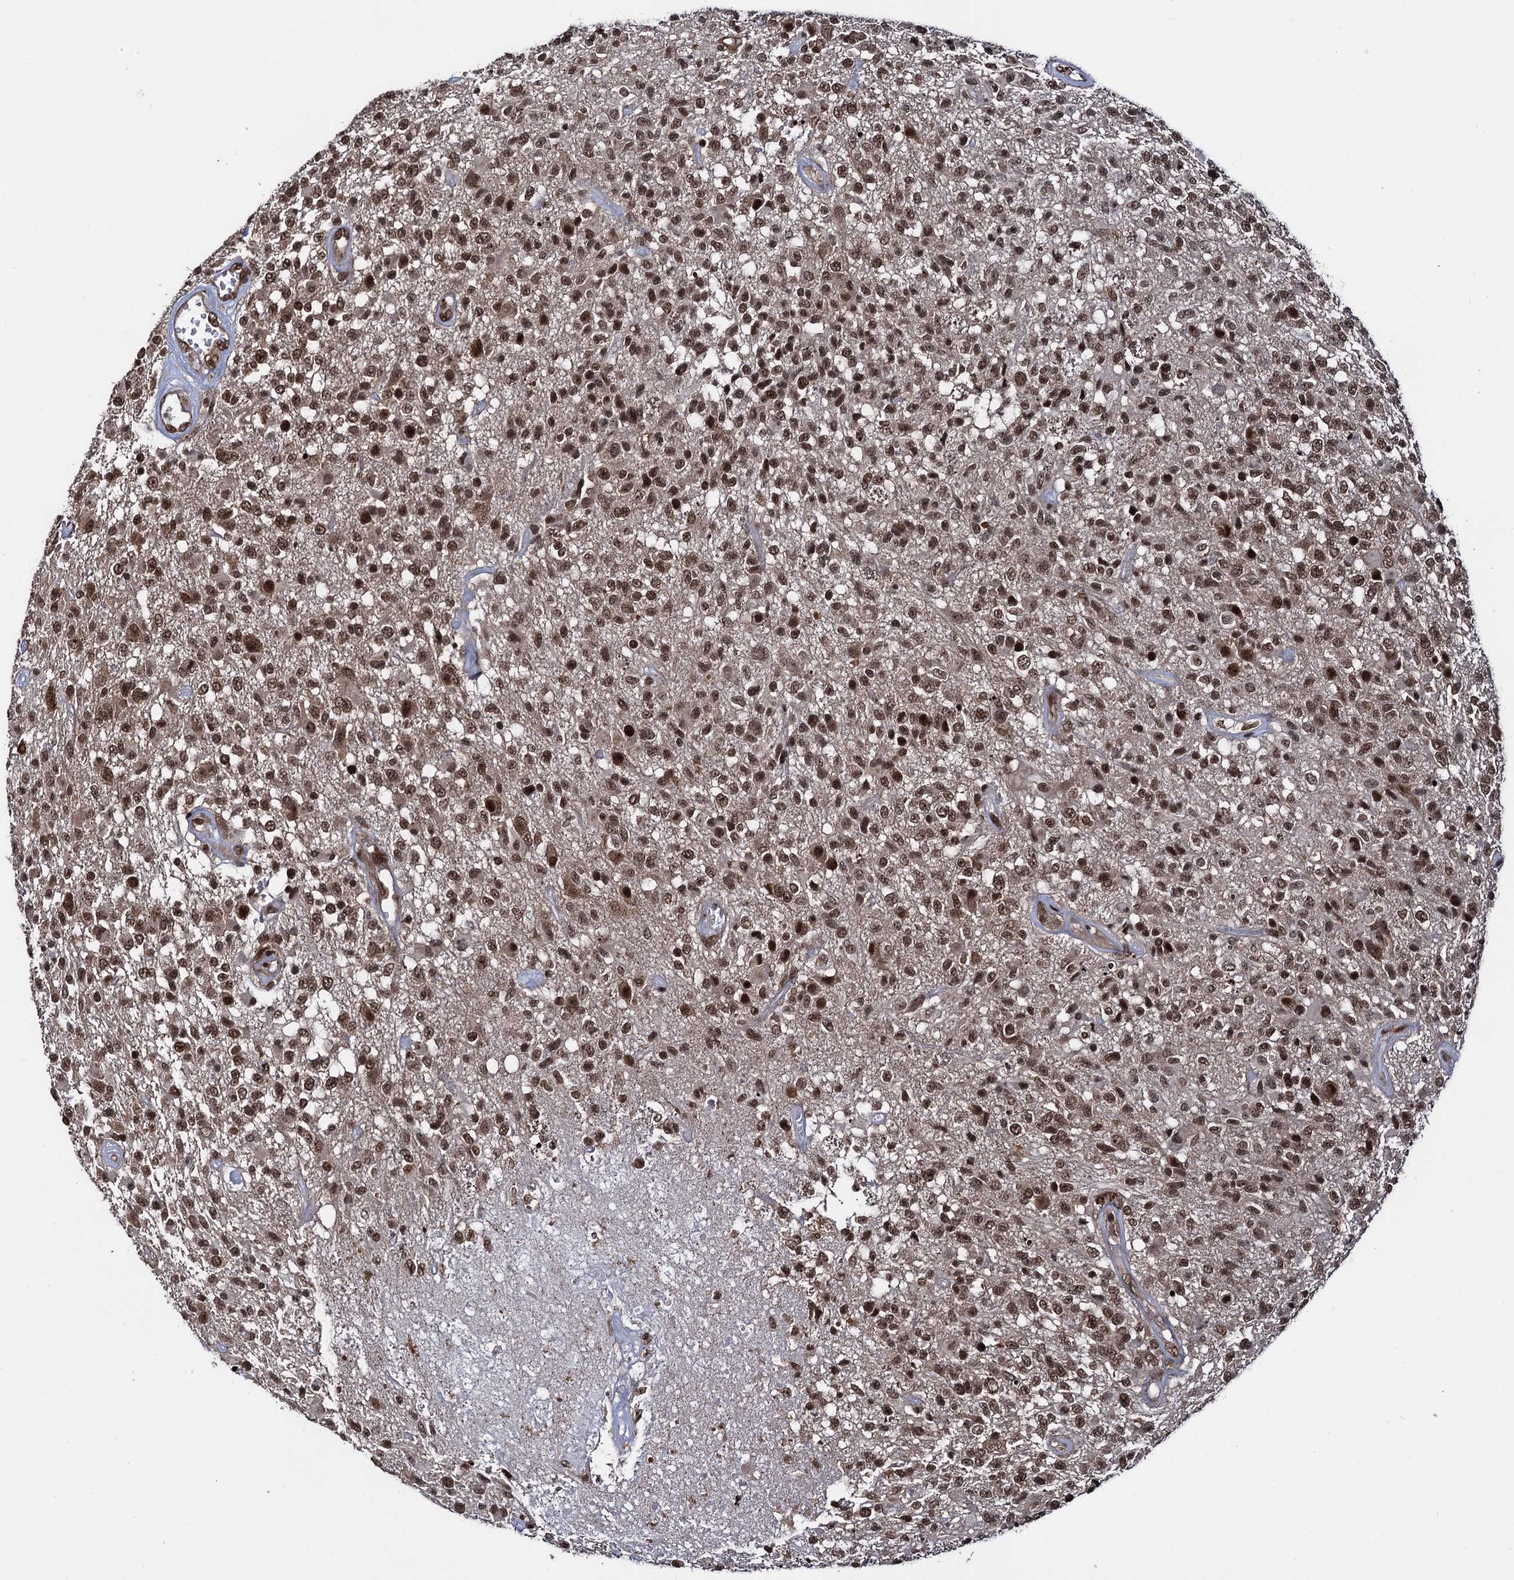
{"staining": {"intensity": "moderate", "quantity": ">75%", "location": "nuclear"}, "tissue": "glioma", "cell_type": "Tumor cells", "image_type": "cancer", "snomed": [{"axis": "morphology", "description": "Glioma, malignant, High grade"}, {"axis": "morphology", "description": "Glioblastoma, NOS"}, {"axis": "topography", "description": "Brain"}], "caption": "Protein staining of glioblastoma tissue demonstrates moderate nuclear positivity in approximately >75% of tumor cells. The protein is shown in brown color, while the nuclei are stained blue.", "gene": "ZNF169", "patient": {"sex": "male", "age": 60}}